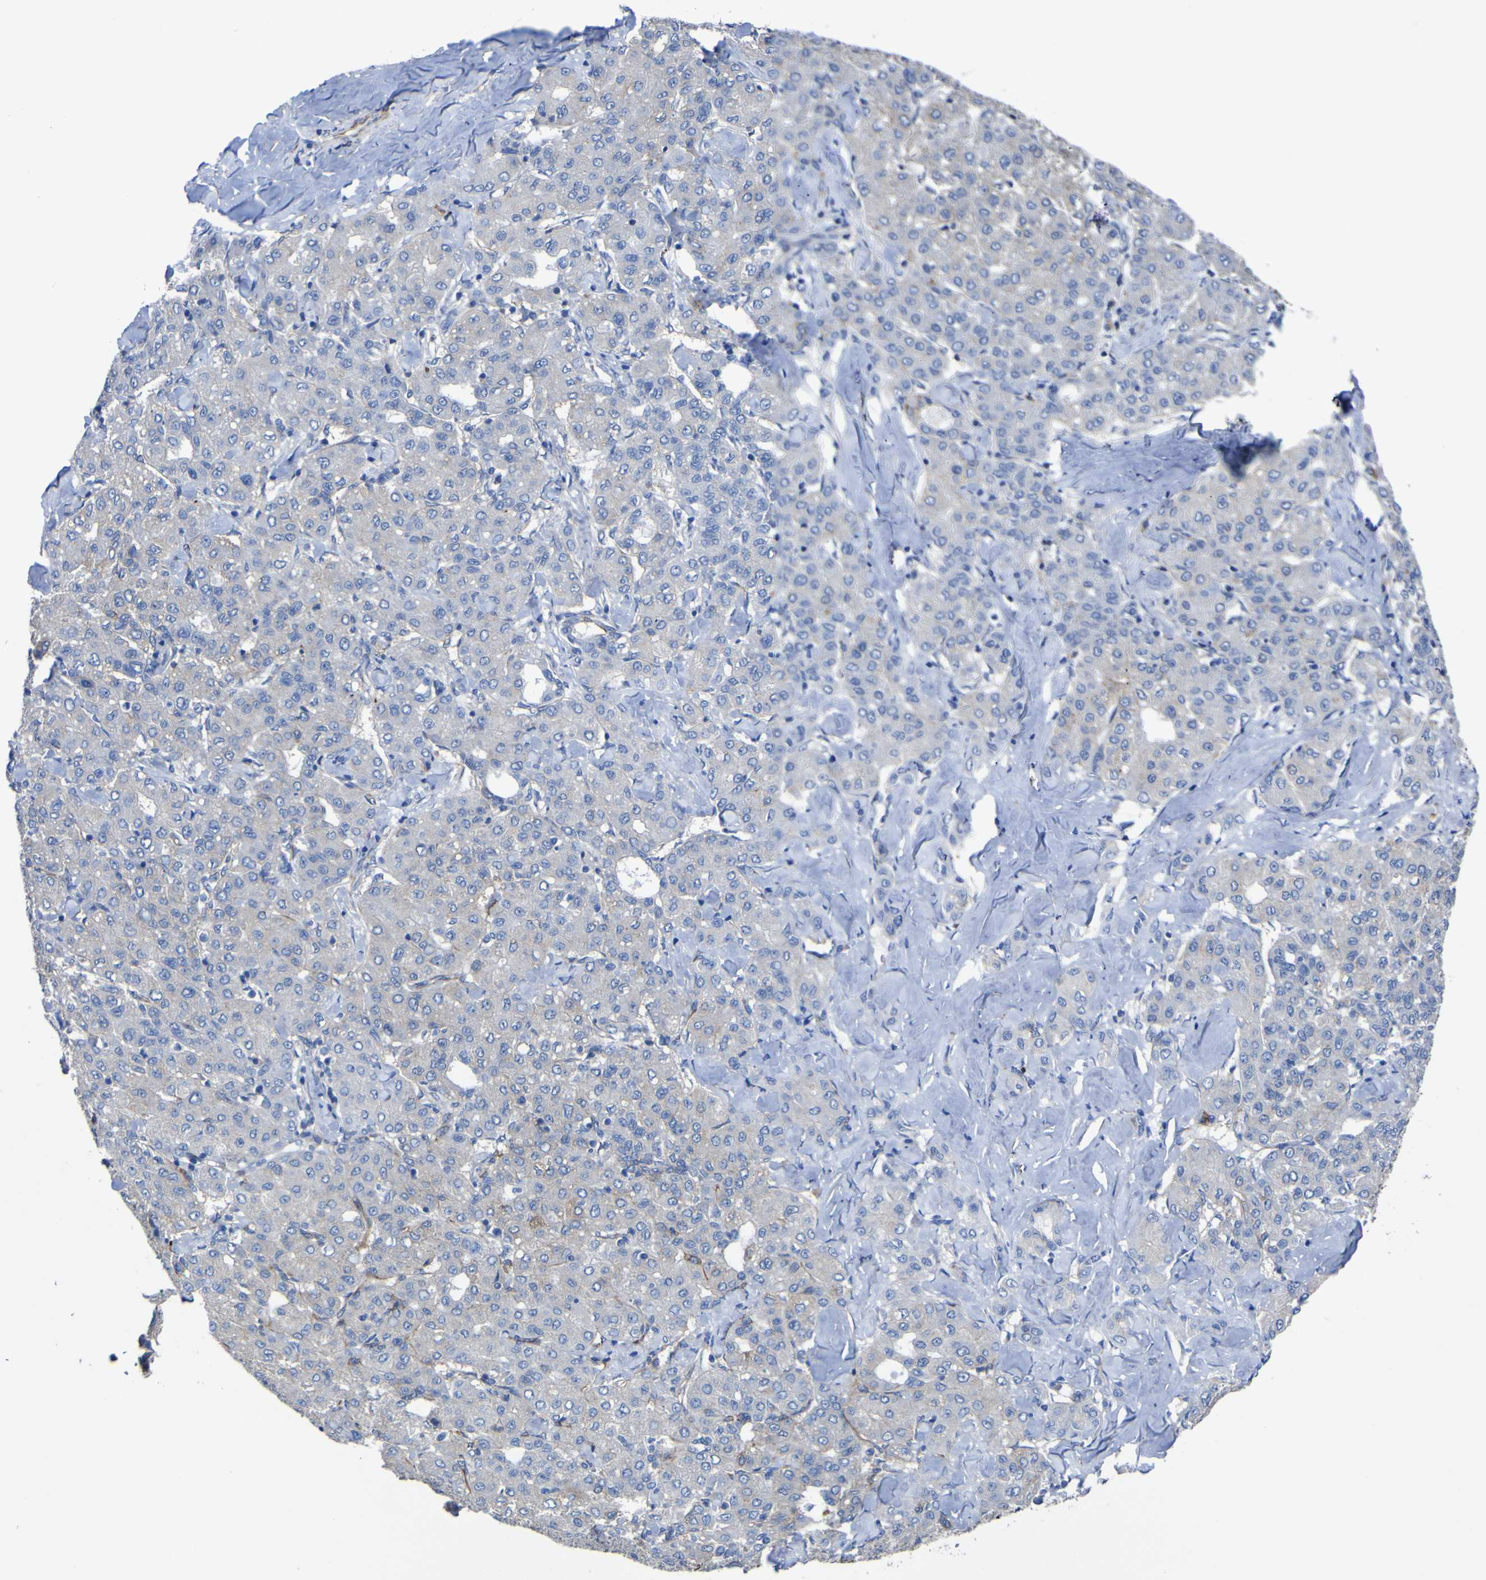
{"staining": {"intensity": "negative", "quantity": "none", "location": "none"}, "tissue": "liver cancer", "cell_type": "Tumor cells", "image_type": "cancer", "snomed": [{"axis": "morphology", "description": "Carcinoma, Hepatocellular, NOS"}, {"axis": "topography", "description": "Liver"}], "caption": "High power microscopy photomicrograph of an immunohistochemistry micrograph of liver hepatocellular carcinoma, revealing no significant positivity in tumor cells.", "gene": "AGO4", "patient": {"sex": "male", "age": 65}}